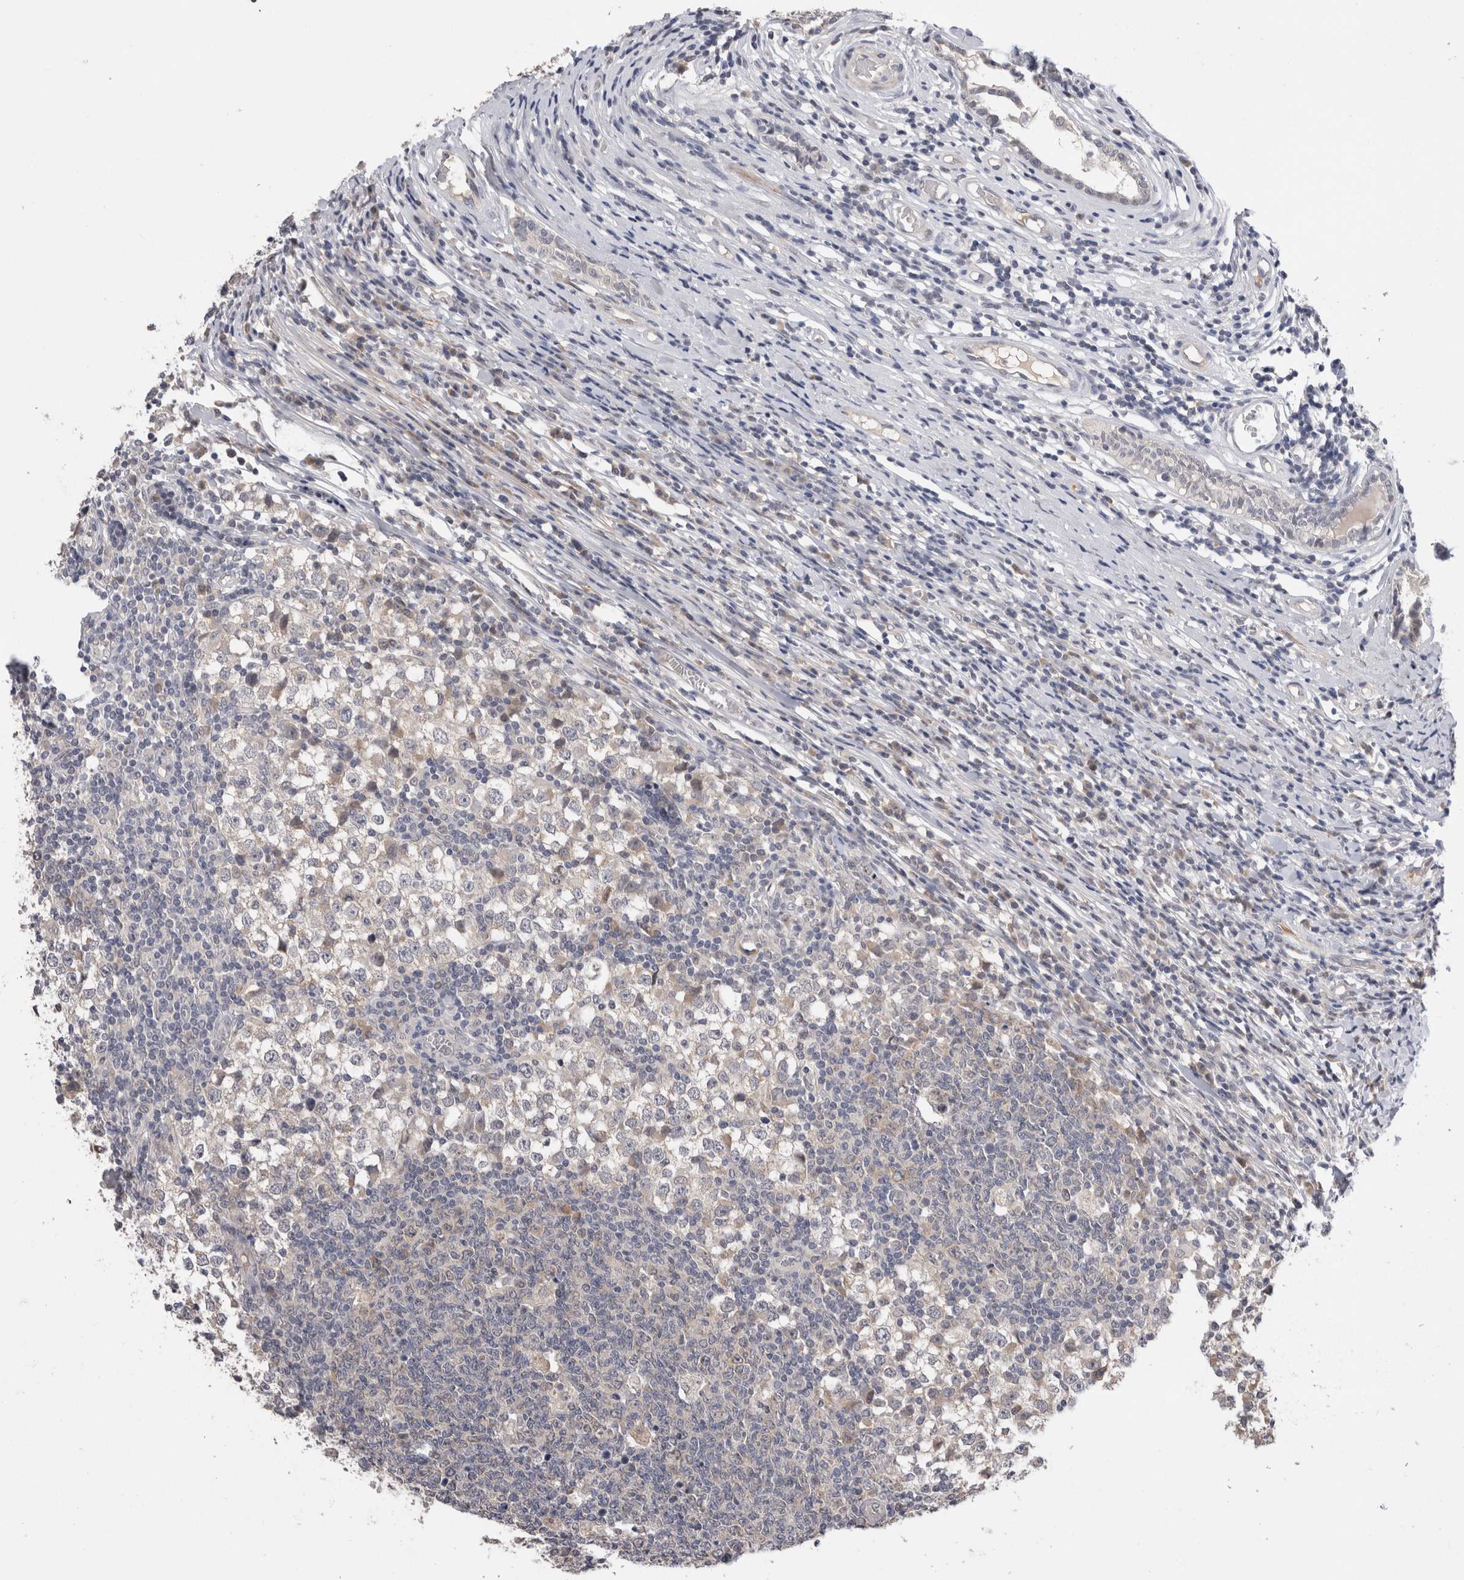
{"staining": {"intensity": "negative", "quantity": "none", "location": "none"}, "tissue": "testis cancer", "cell_type": "Tumor cells", "image_type": "cancer", "snomed": [{"axis": "morphology", "description": "Seminoma, NOS"}, {"axis": "topography", "description": "Testis"}], "caption": "A micrograph of human testis seminoma is negative for staining in tumor cells.", "gene": "CRYBG1", "patient": {"sex": "male", "age": 65}}